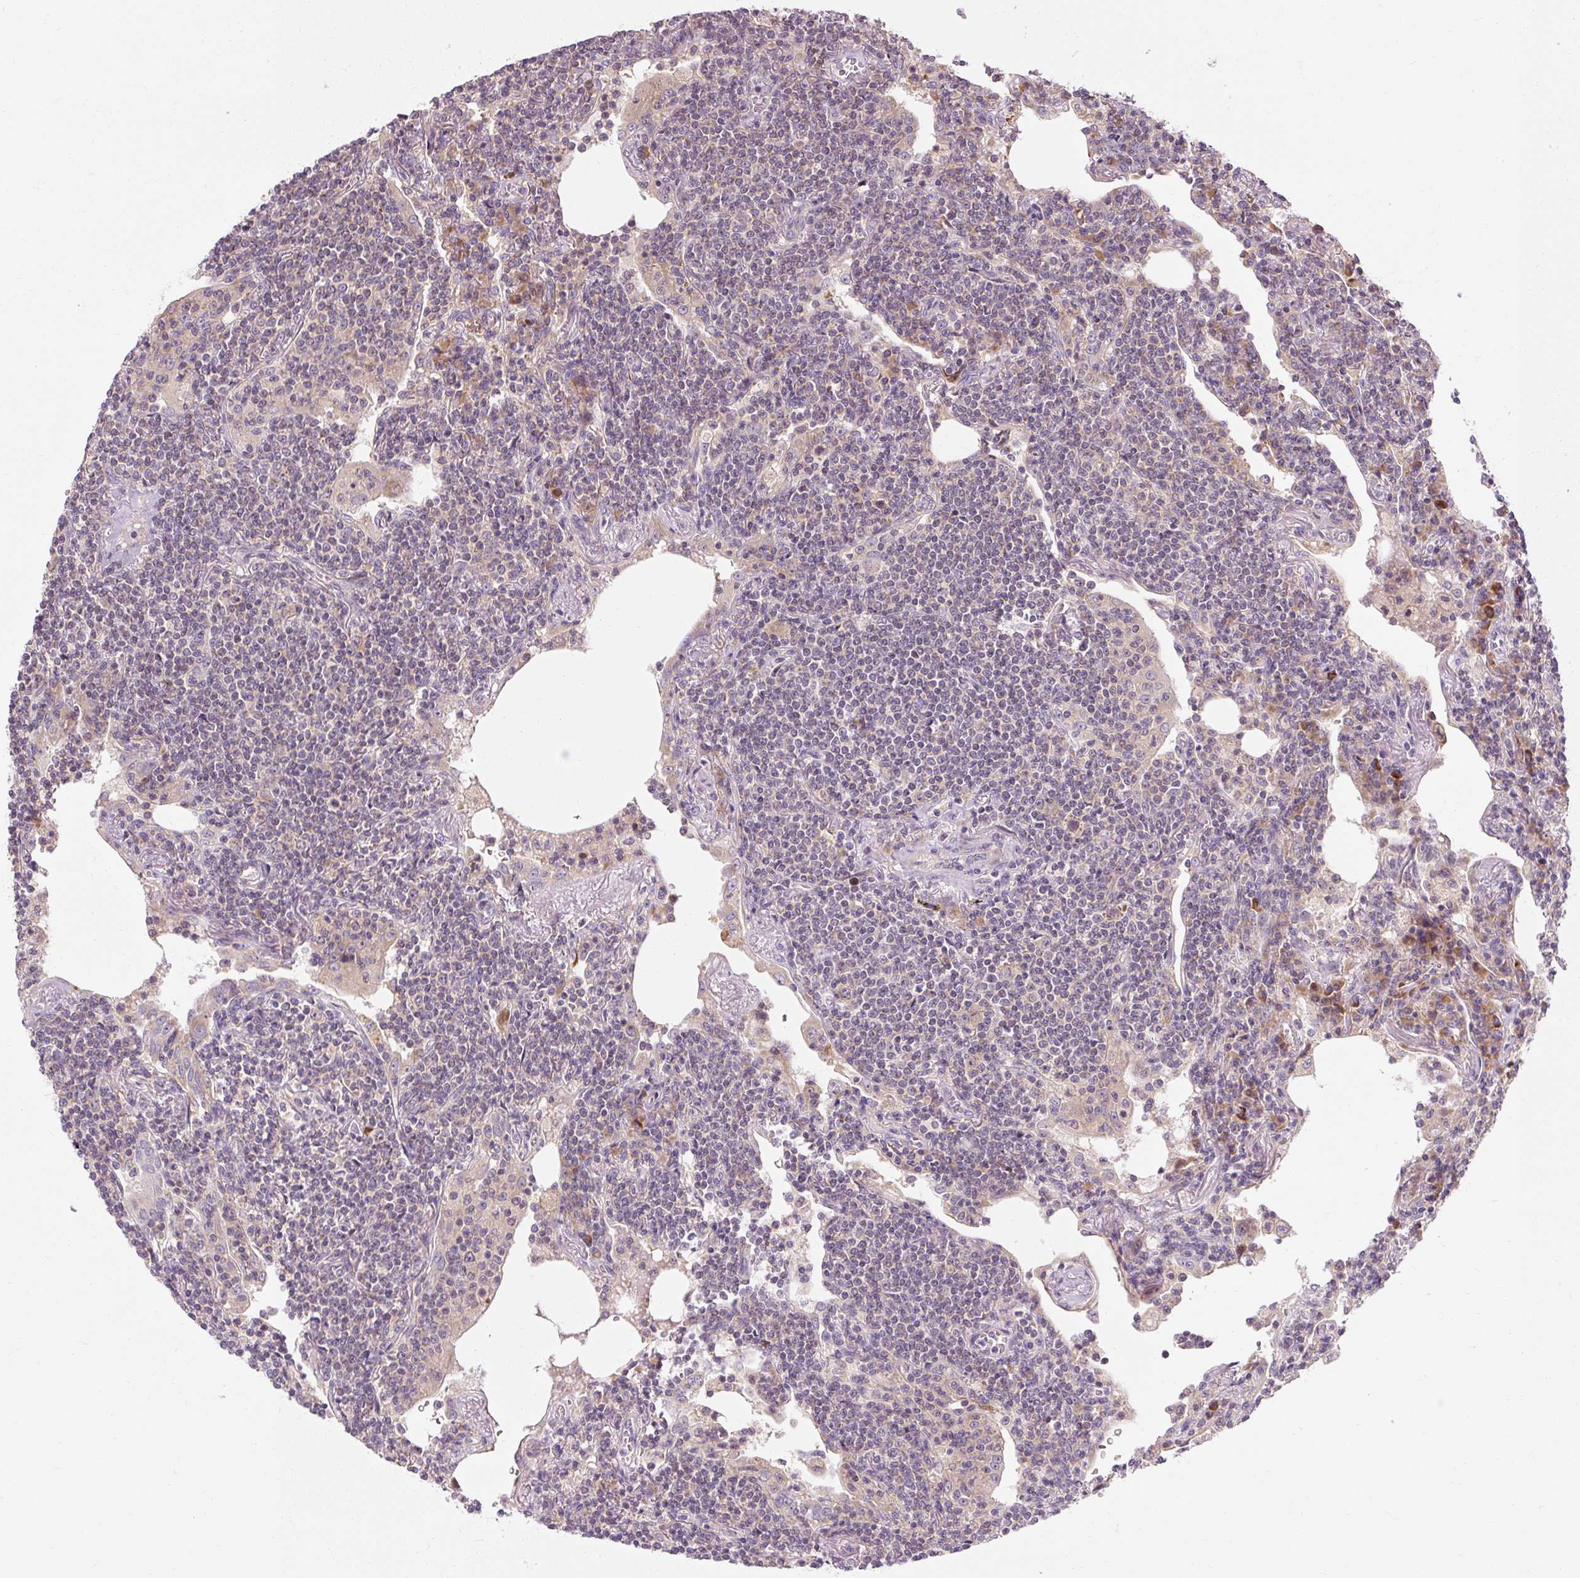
{"staining": {"intensity": "negative", "quantity": "none", "location": "none"}, "tissue": "lymphoma", "cell_type": "Tumor cells", "image_type": "cancer", "snomed": [{"axis": "morphology", "description": "Malignant lymphoma, non-Hodgkin's type, Low grade"}, {"axis": "topography", "description": "Lung"}], "caption": "Low-grade malignant lymphoma, non-Hodgkin's type stained for a protein using immunohistochemistry (IHC) exhibits no positivity tumor cells.", "gene": "PRSS48", "patient": {"sex": "female", "age": 71}}